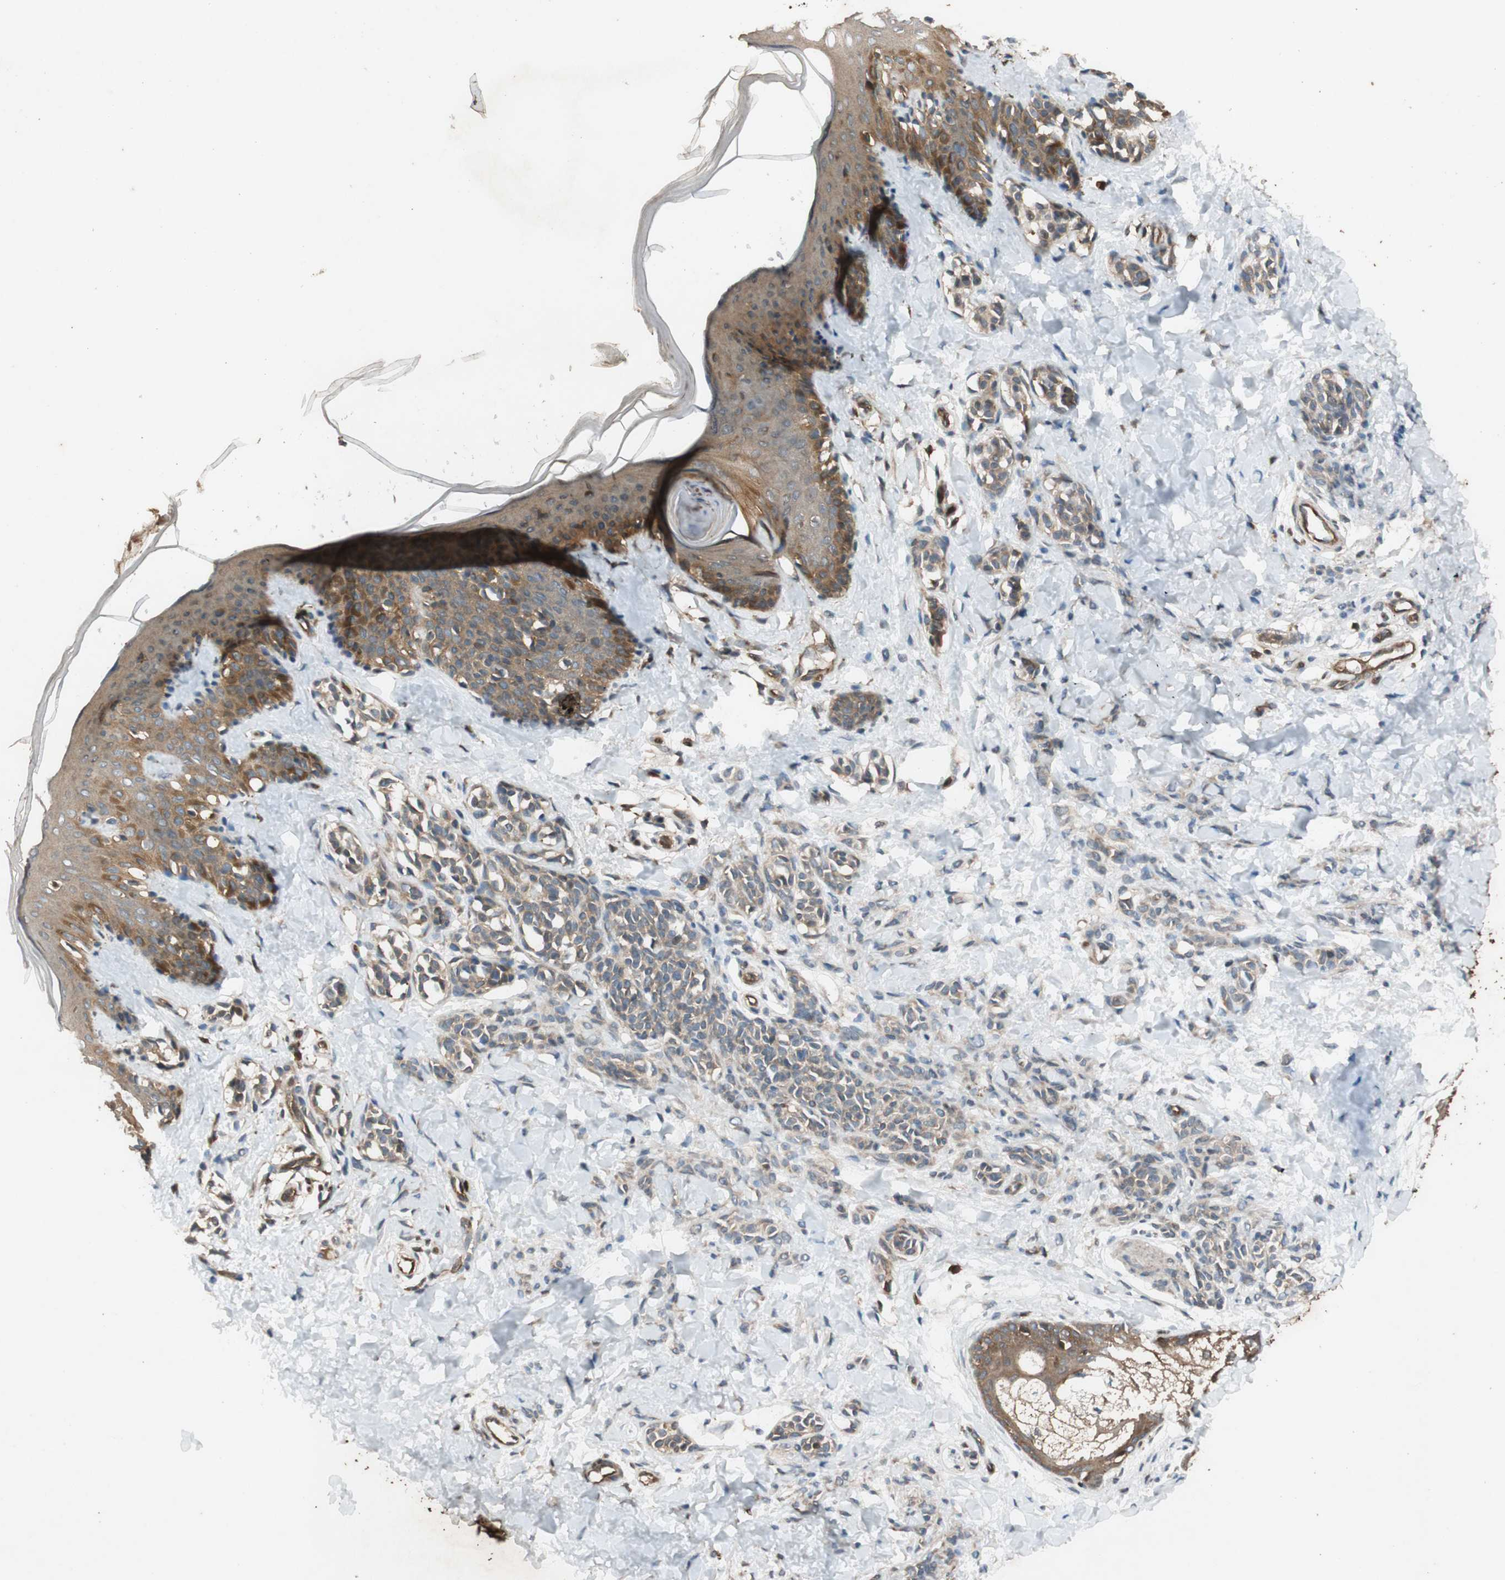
{"staining": {"intensity": "moderate", "quantity": ">75%", "location": "cytoplasmic/membranous"}, "tissue": "skin", "cell_type": "Fibroblasts", "image_type": "normal", "snomed": [{"axis": "morphology", "description": "Normal tissue, NOS"}, {"axis": "topography", "description": "Skin"}], "caption": "The histopathology image reveals staining of benign skin, revealing moderate cytoplasmic/membranous protein expression (brown color) within fibroblasts. (Stains: DAB (3,3'-diaminobenzidine) in brown, nuclei in blue, Microscopy: brightfield microscopy at high magnification).", "gene": "EPHA8", "patient": {"sex": "male", "age": 16}}